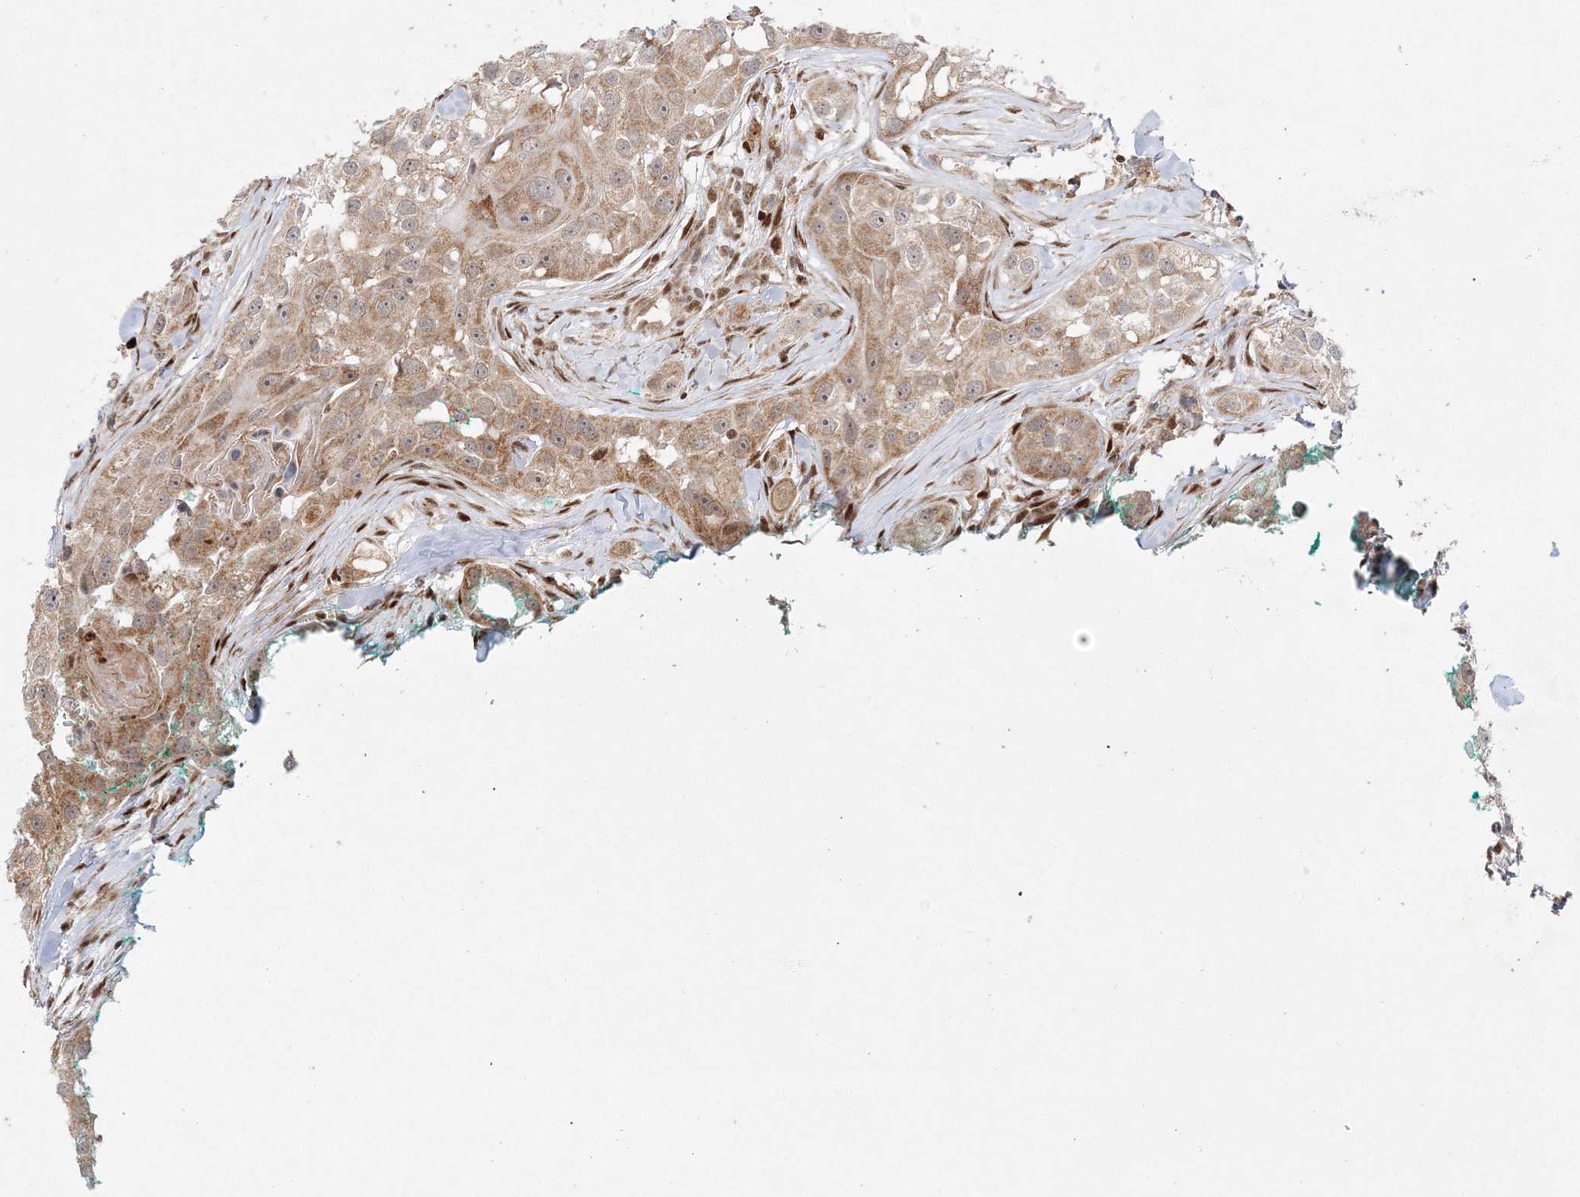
{"staining": {"intensity": "moderate", "quantity": ">75%", "location": "cytoplasmic/membranous"}, "tissue": "head and neck cancer", "cell_type": "Tumor cells", "image_type": "cancer", "snomed": [{"axis": "morphology", "description": "Normal tissue, NOS"}, {"axis": "morphology", "description": "Squamous cell carcinoma, NOS"}, {"axis": "topography", "description": "Skeletal muscle"}, {"axis": "topography", "description": "Head-Neck"}], "caption": "A medium amount of moderate cytoplasmic/membranous expression is appreciated in approximately >75% of tumor cells in head and neck squamous cell carcinoma tissue.", "gene": "RAB11FIP2", "patient": {"sex": "male", "age": 51}}